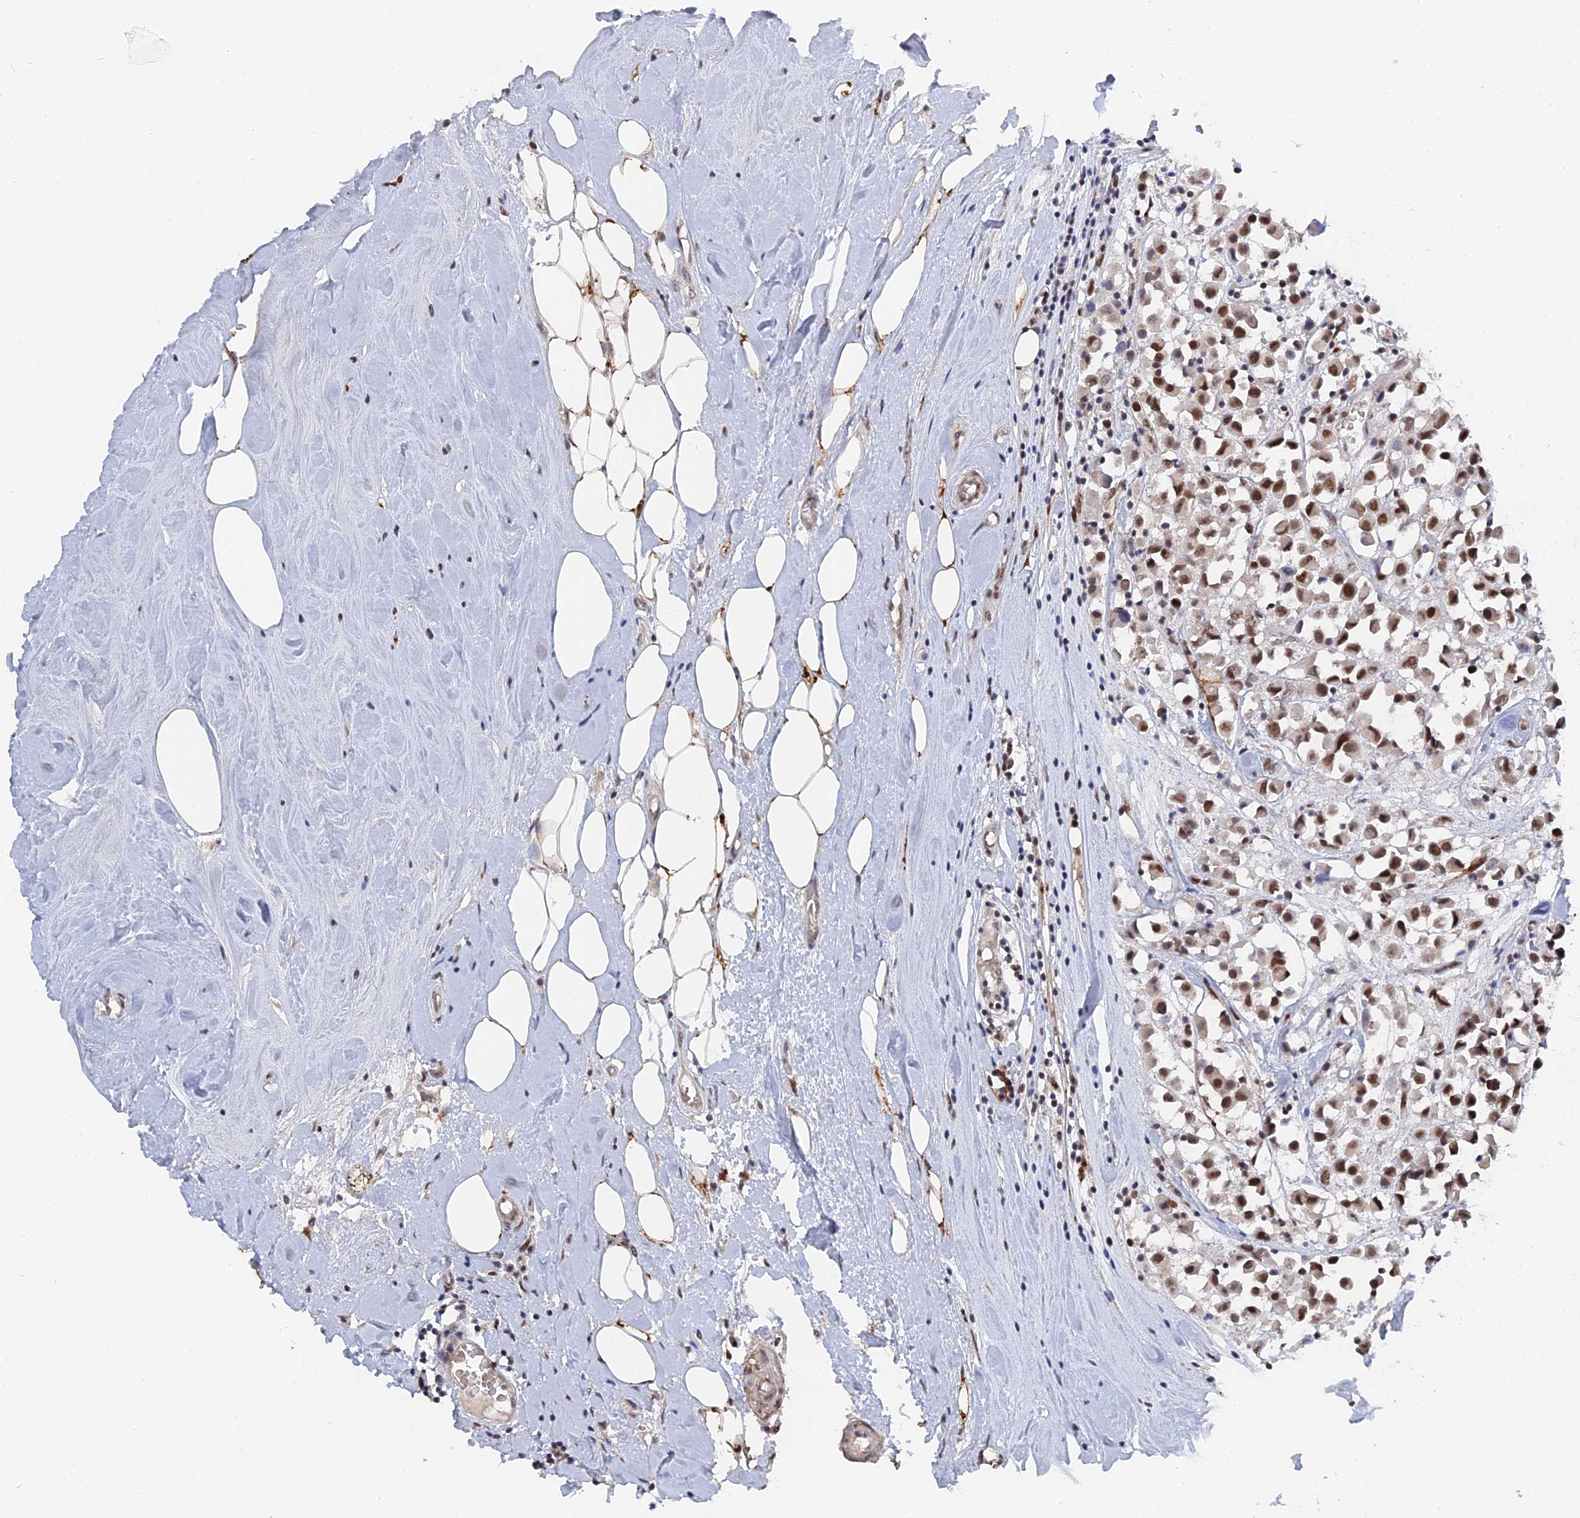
{"staining": {"intensity": "moderate", "quantity": ">75%", "location": "nuclear"}, "tissue": "breast cancer", "cell_type": "Tumor cells", "image_type": "cancer", "snomed": [{"axis": "morphology", "description": "Duct carcinoma"}, {"axis": "topography", "description": "Breast"}], "caption": "Breast cancer stained for a protein exhibits moderate nuclear positivity in tumor cells.", "gene": "CCDC85A", "patient": {"sex": "female", "age": 61}}